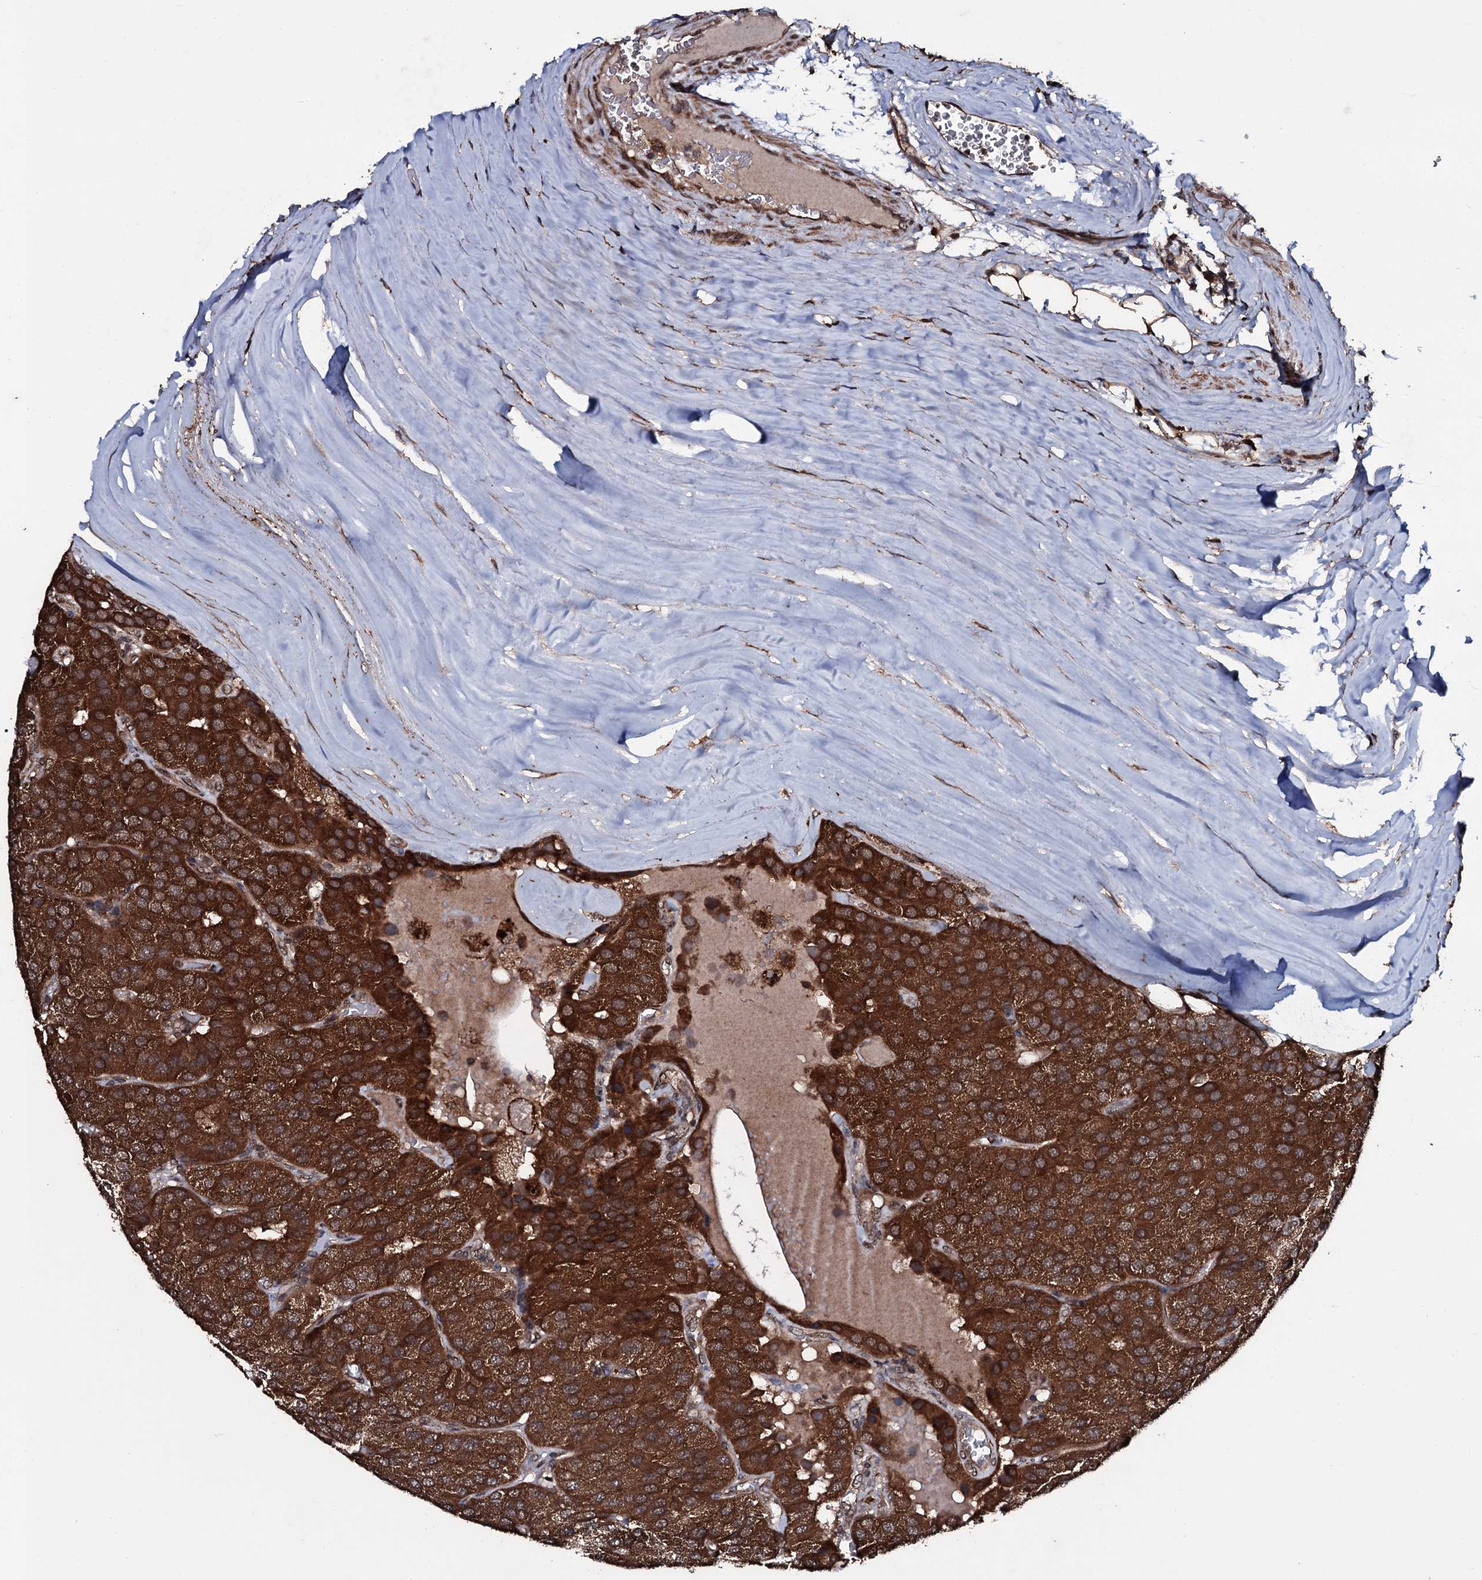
{"staining": {"intensity": "strong", "quantity": ">75%", "location": "cytoplasmic/membranous"}, "tissue": "parathyroid gland", "cell_type": "Glandular cells", "image_type": "normal", "snomed": [{"axis": "morphology", "description": "Normal tissue, NOS"}, {"axis": "morphology", "description": "Adenoma, NOS"}, {"axis": "topography", "description": "Parathyroid gland"}], "caption": "High-magnification brightfield microscopy of normal parathyroid gland stained with DAB (brown) and counterstained with hematoxylin (blue). glandular cells exhibit strong cytoplasmic/membranous positivity is present in about>75% of cells. The staining is performed using DAB (3,3'-diaminobenzidine) brown chromogen to label protein expression. The nuclei are counter-stained blue using hematoxylin.", "gene": "MRPS31", "patient": {"sex": "female", "age": 86}}